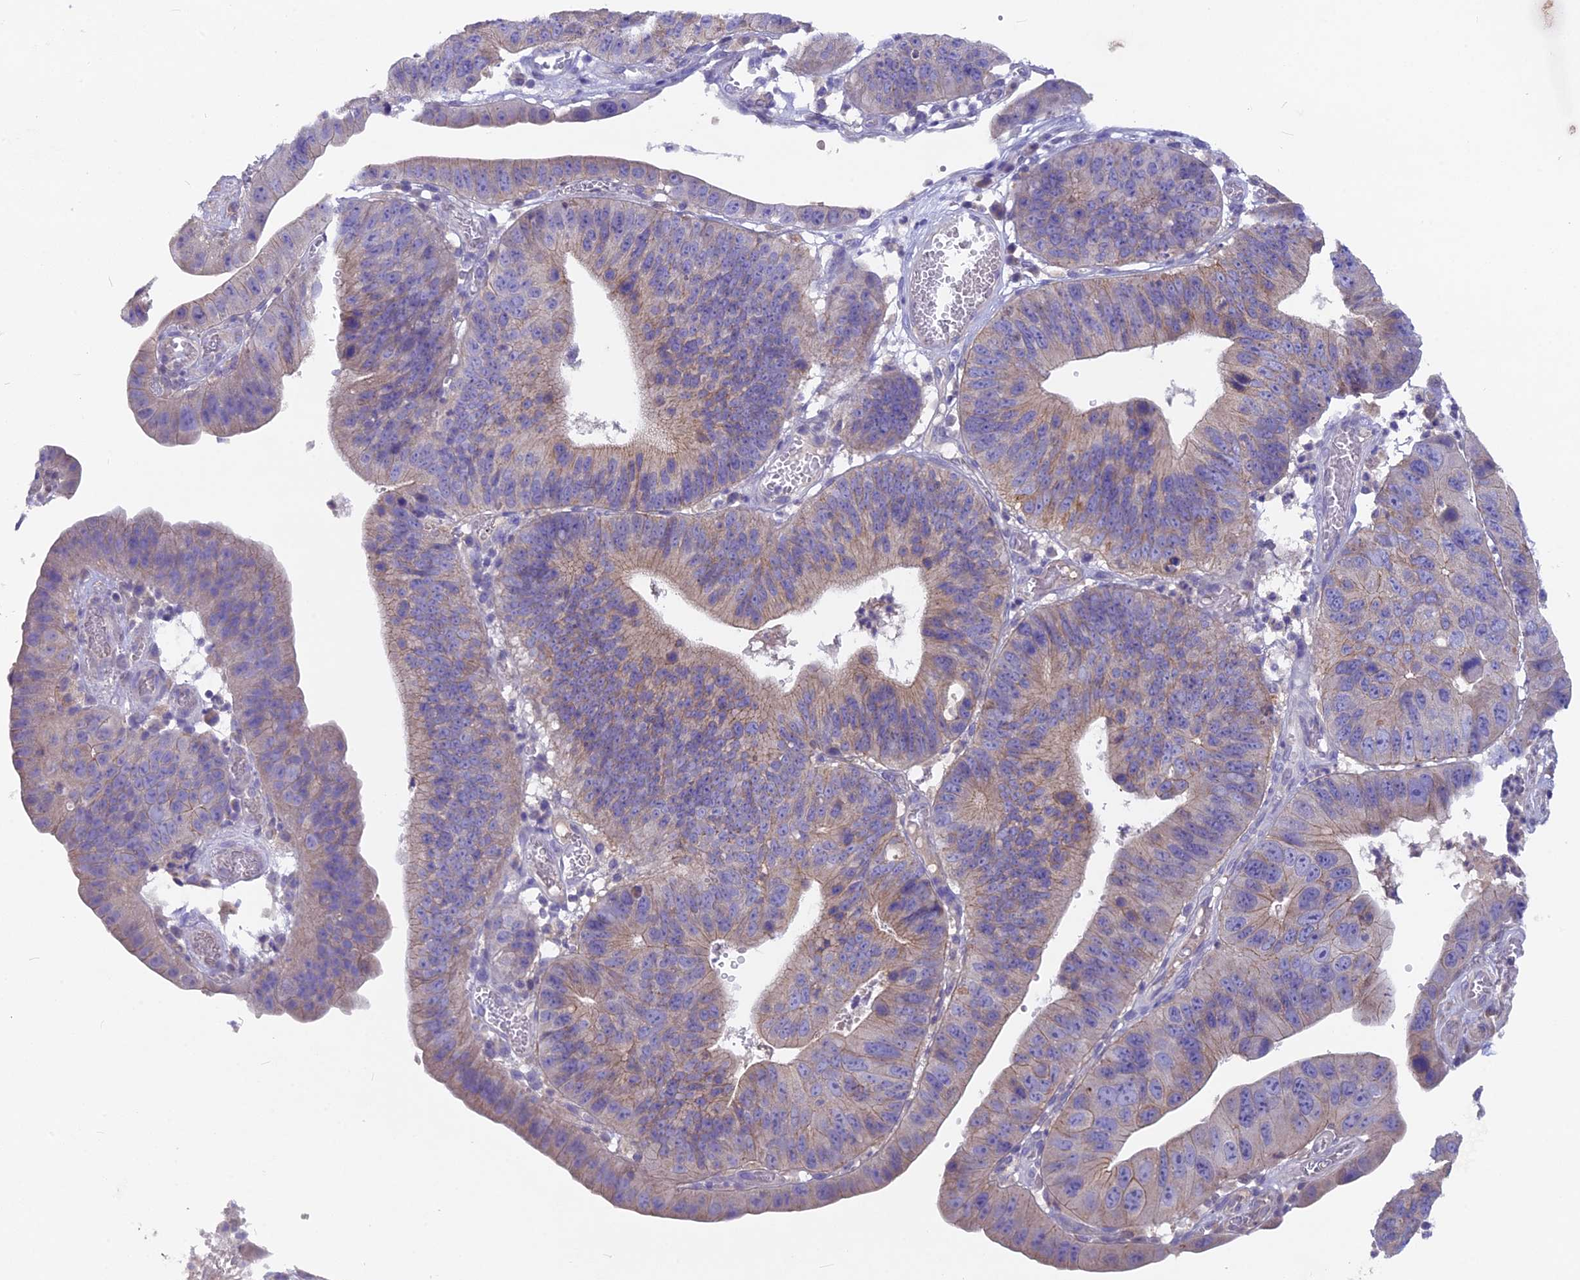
{"staining": {"intensity": "weak", "quantity": "25%-75%", "location": "cytoplasmic/membranous"}, "tissue": "stomach cancer", "cell_type": "Tumor cells", "image_type": "cancer", "snomed": [{"axis": "morphology", "description": "Adenocarcinoma, NOS"}, {"axis": "topography", "description": "Stomach"}], "caption": "Immunohistochemistry (IHC) staining of stomach cancer (adenocarcinoma), which displays low levels of weak cytoplasmic/membranous expression in about 25%-75% of tumor cells indicating weak cytoplasmic/membranous protein staining. The staining was performed using DAB (3,3'-diaminobenzidine) (brown) for protein detection and nuclei were counterstained in hematoxylin (blue).", "gene": "PZP", "patient": {"sex": "male", "age": 59}}